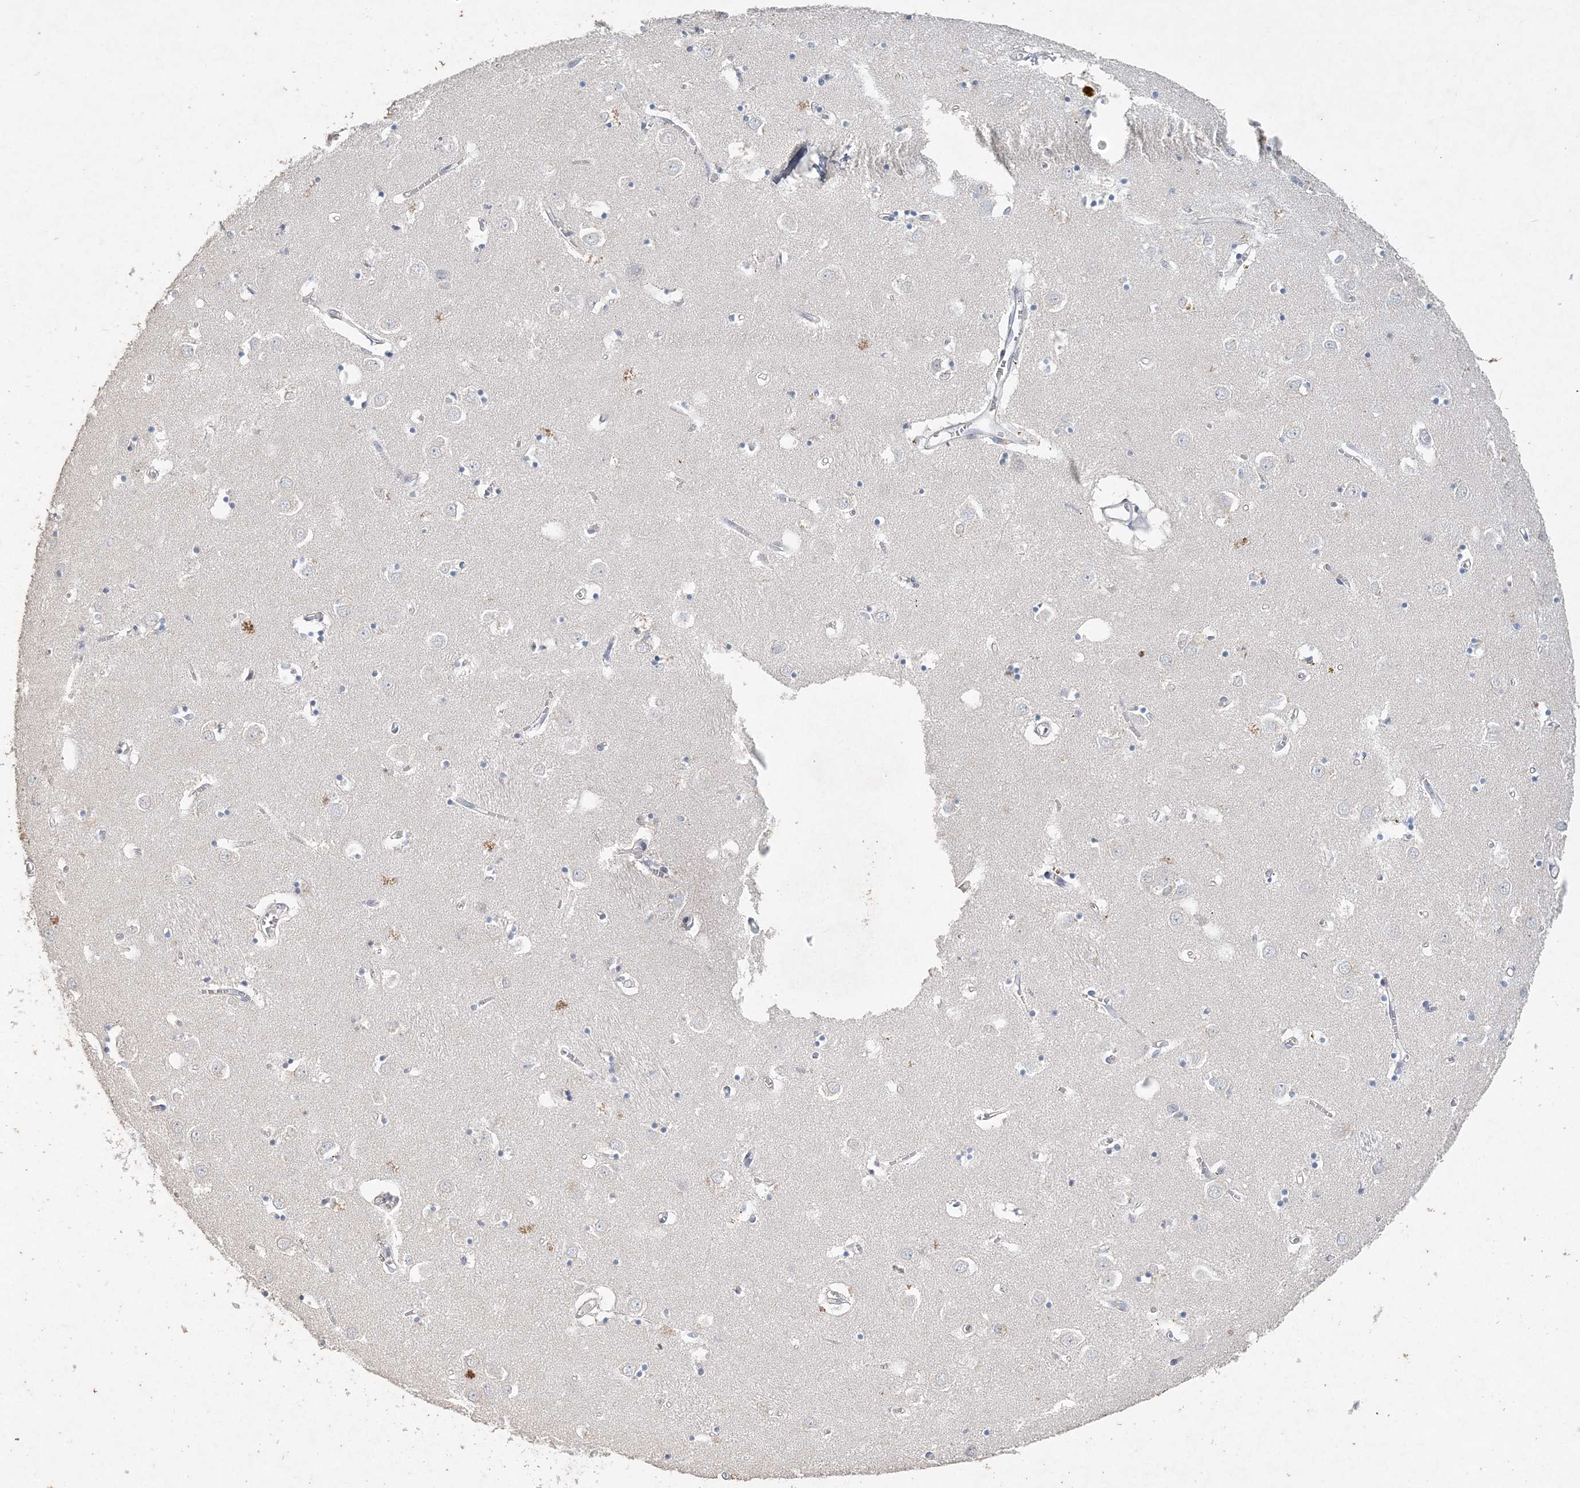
{"staining": {"intensity": "negative", "quantity": "none", "location": "none"}, "tissue": "caudate", "cell_type": "Glial cells", "image_type": "normal", "snomed": [{"axis": "morphology", "description": "Normal tissue, NOS"}, {"axis": "topography", "description": "Lateral ventricle wall"}], "caption": "High power microscopy histopathology image of an immunohistochemistry (IHC) micrograph of normal caudate, revealing no significant staining in glial cells.", "gene": "DNAH5", "patient": {"sex": "male", "age": 70}}